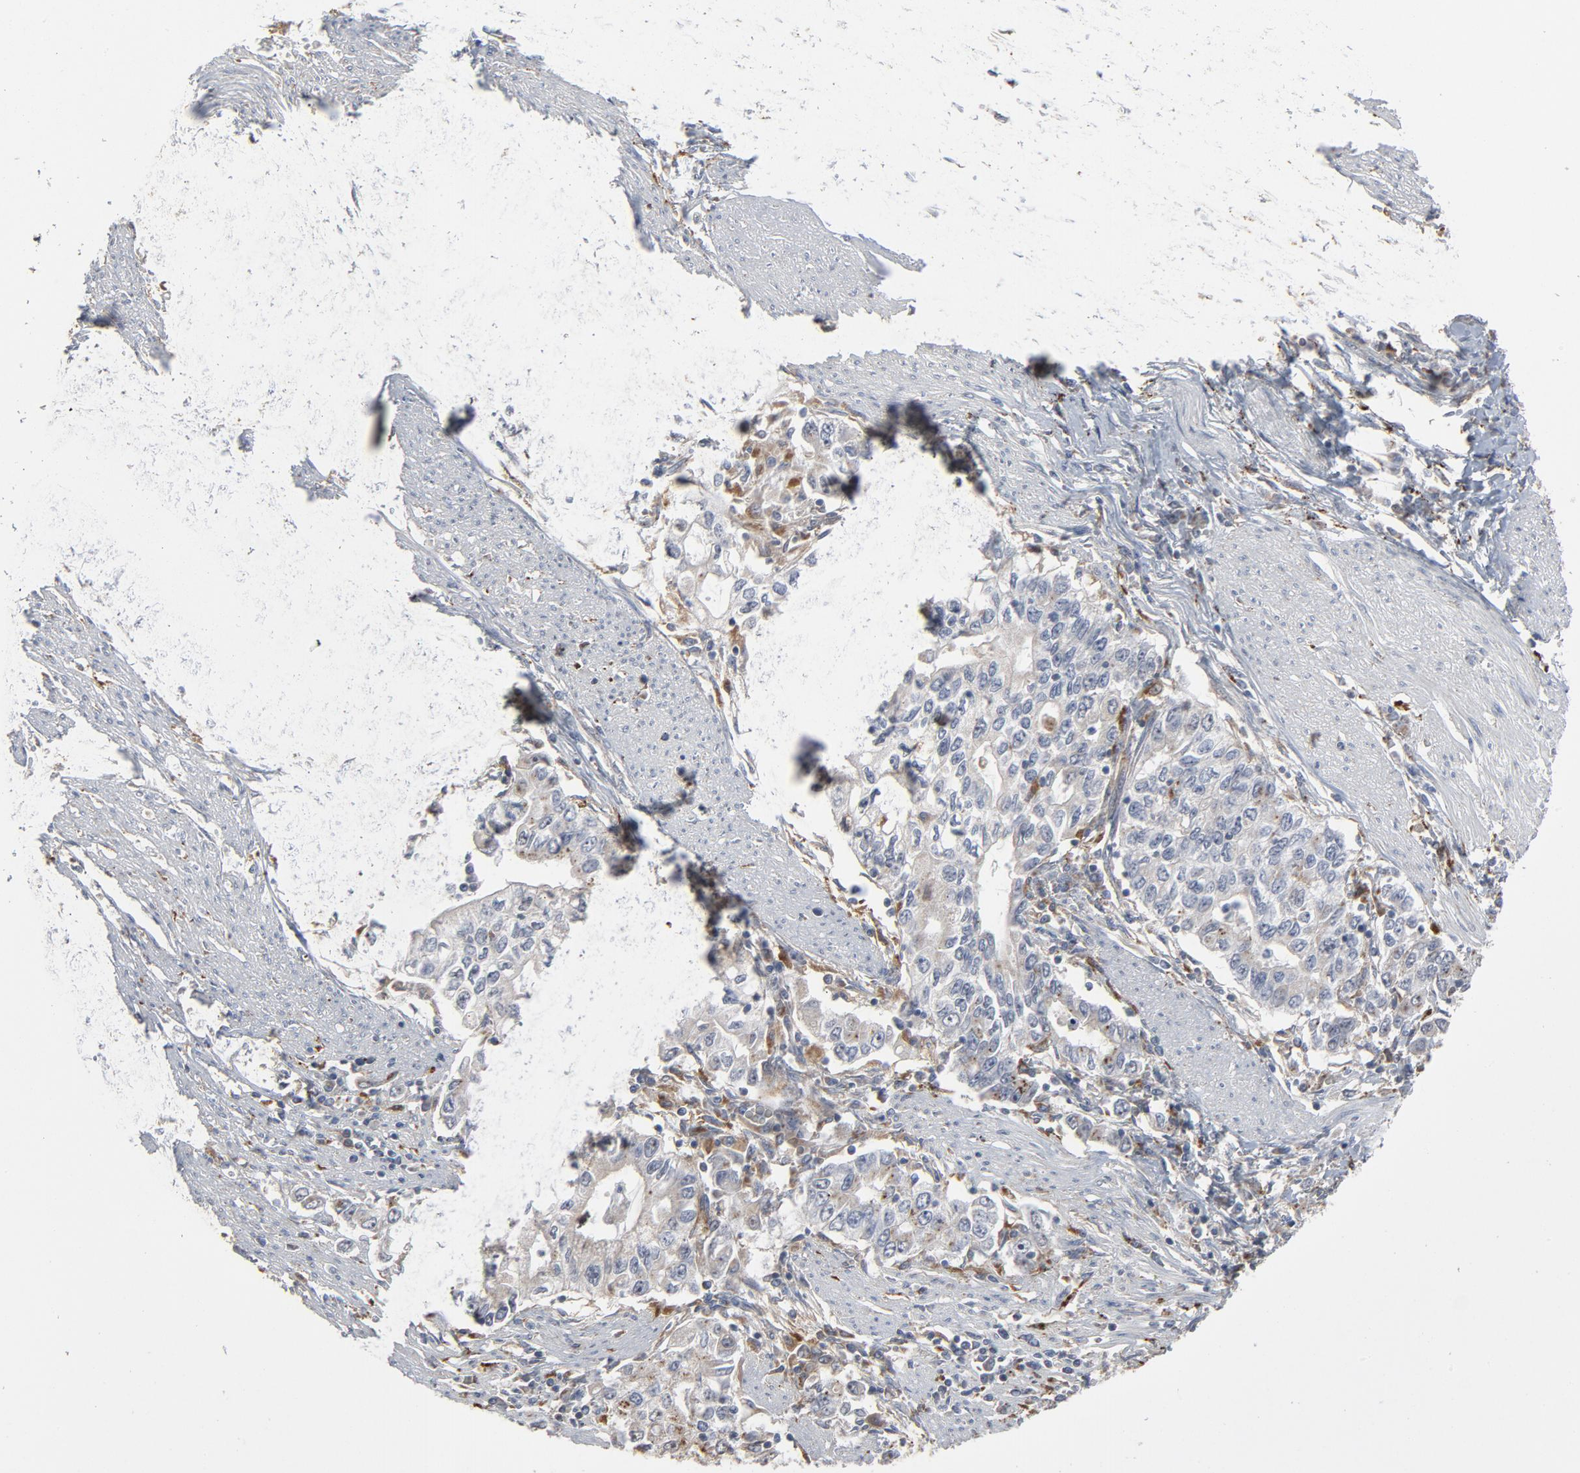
{"staining": {"intensity": "negative", "quantity": "none", "location": "none"}, "tissue": "stomach cancer", "cell_type": "Tumor cells", "image_type": "cancer", "snomed": [{"axis": "morphology", "description": "Adenocarcinoma, NOS"}, {"axis": "topography", "description": "Stomach, lower"}], "caption": "An immunohistochemistry micrograph of stomach adenocarcinoma is shown. There is no staining in tumor cells of stomach adenocarcinoma. The staining was performed using DAB to visualize the protein expression in brown, while the nuclei were stained in blue with hematoxylin (Magnification: 20x).", "gene": "POMT2", "patient": {"sex": "female", "age": 72}}